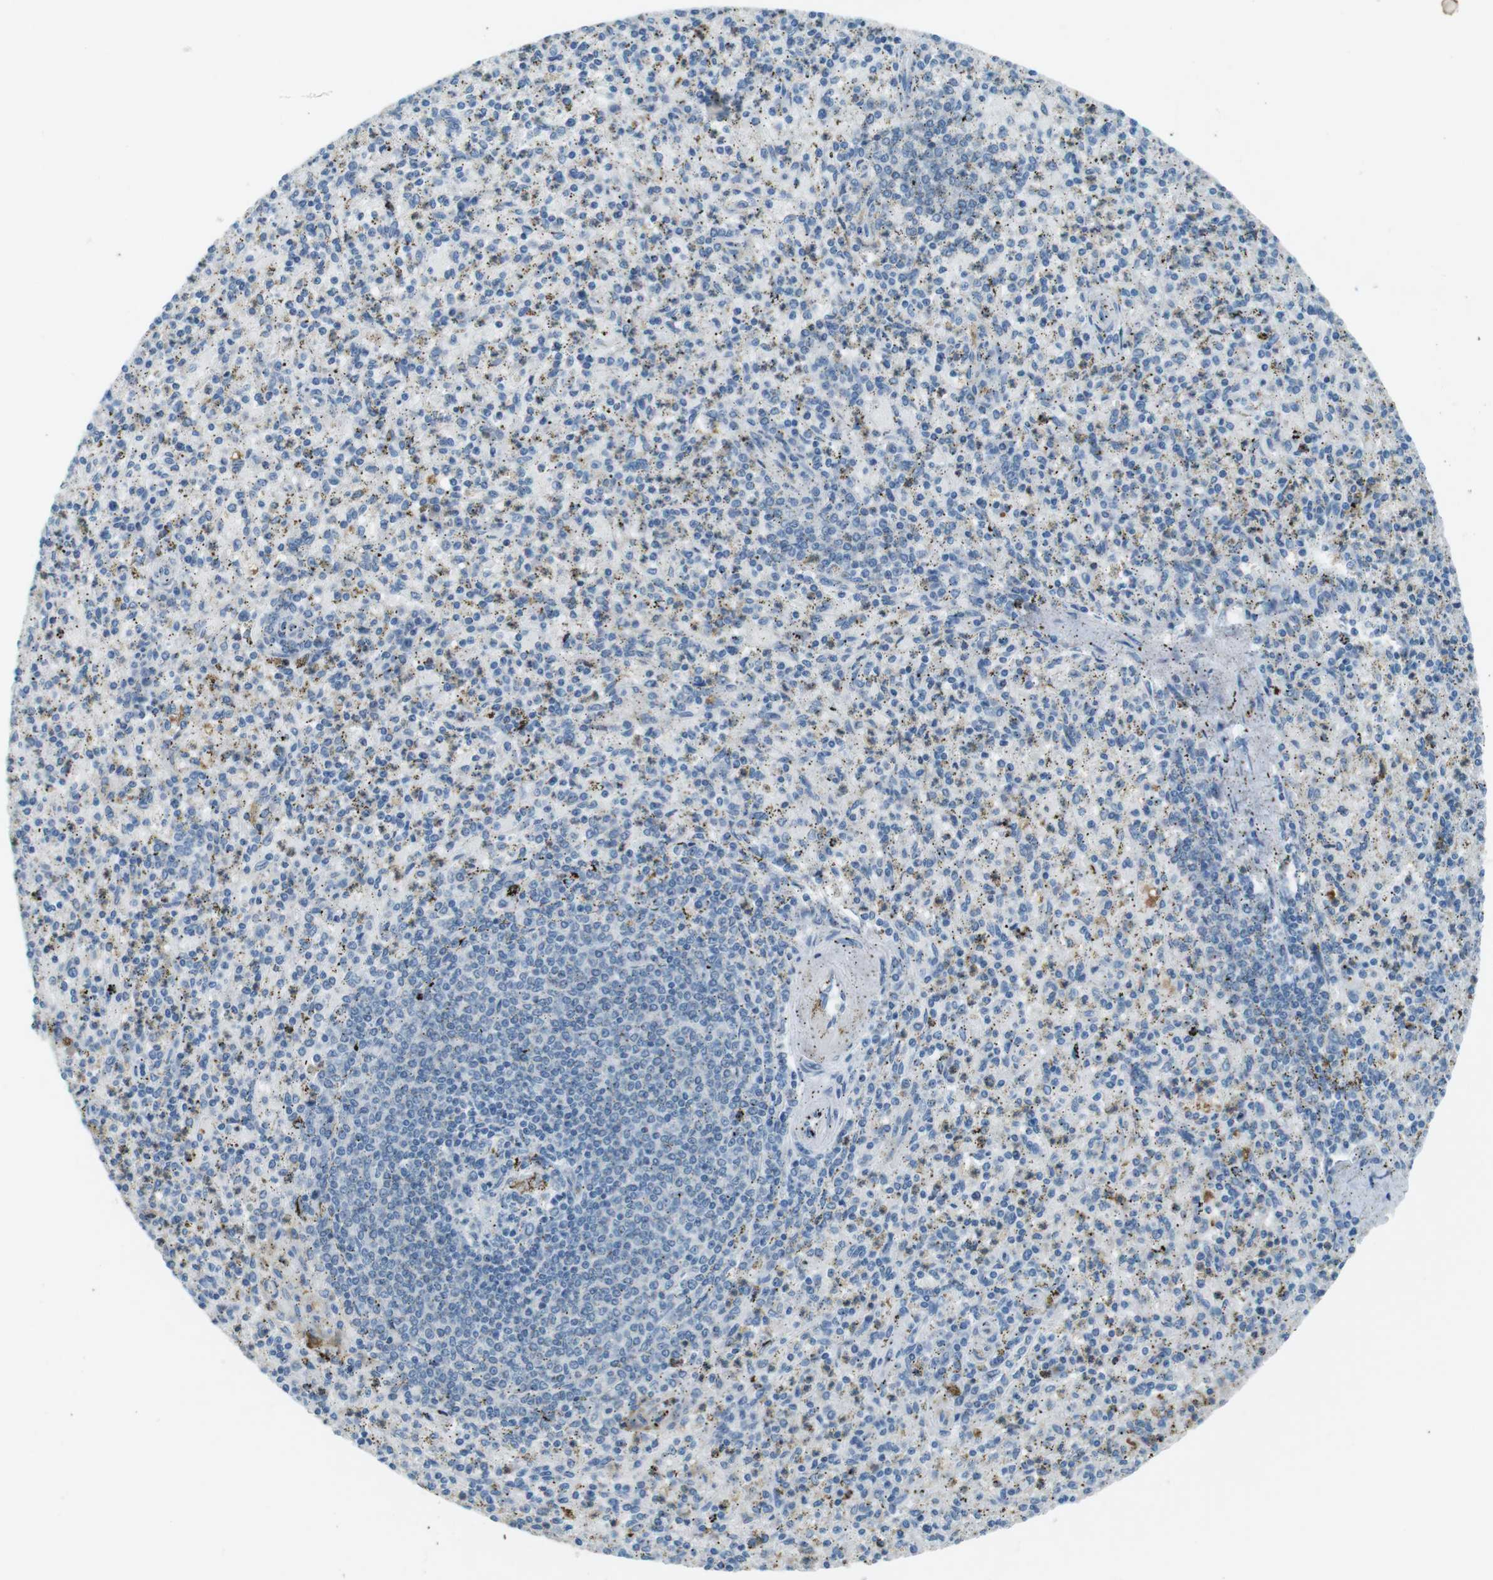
{"staining": {"intensity": "moderate", "quantity": "<25%", "location": "cytoplasmic/membranous"}, "tissue": "spleen", "cell_type": "Cells in red pulp", "image_type": "normal", "snomed": [{"axis": "morphology", "description": "Normal tissue, NOS"}, {"axis": "topography", "description": "Spleen"}], "caption": "This image demonstrates immunohistochemistry staining of normal human spleen, with low moderate cytoplasmic/membranous expression in about <25% of cells in red pulp.", "gene": "TXNDC15", "patient": {"sex": "male", "age": 72}}